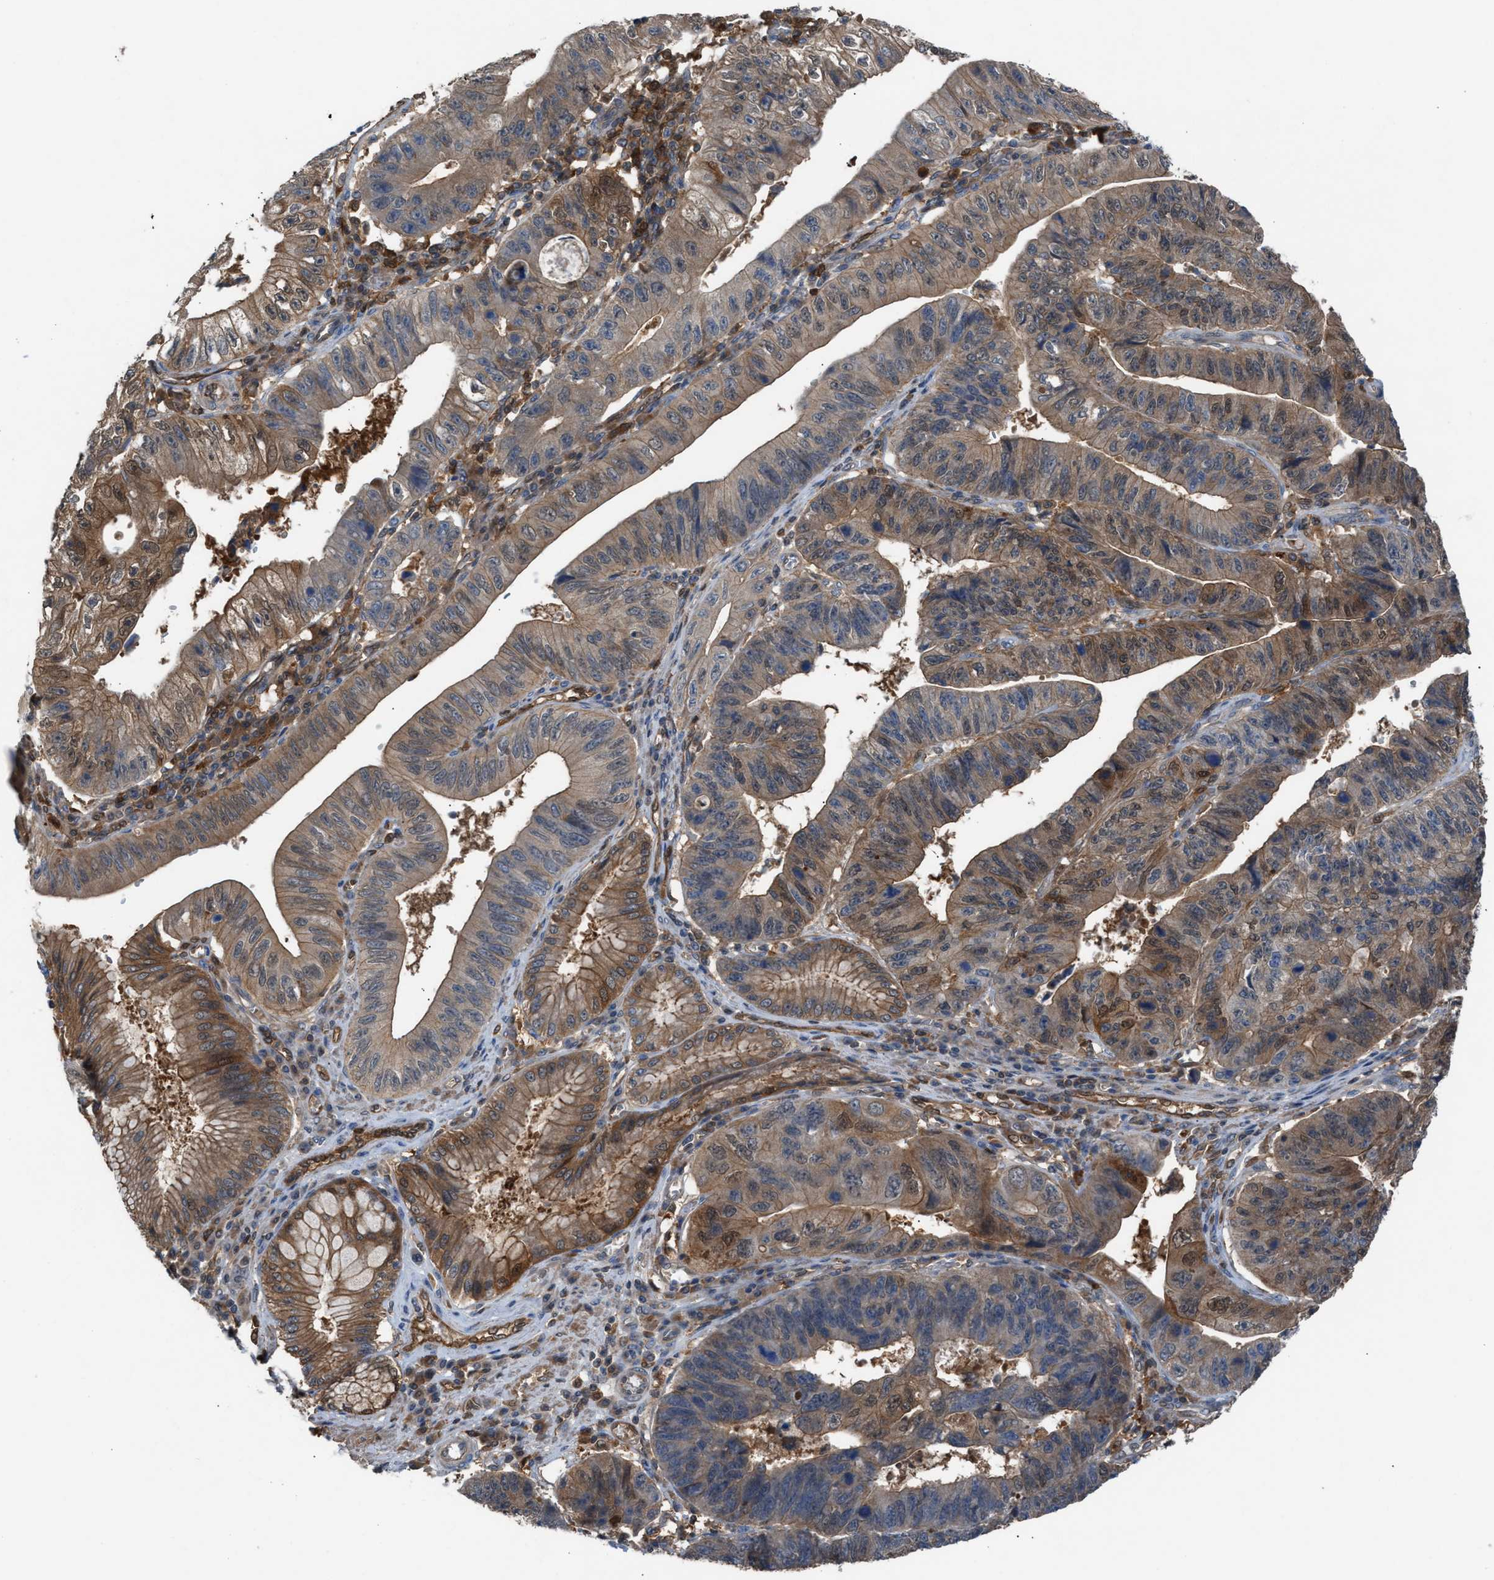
{"staining": {"intensity": "moderate", "quantity": ">75%", "location": "cytoplasmic/membranous"}, "tissue": "stomach cancer", "cell_type": "Tumor cells", "image_type": "cancer", "snomed": [{"axis": "morphology", "description": "Adenocarcinoma, NOS"}, {"axis": "topography", "description": "Stomach"}], "caption": "DAB immunohistochemical staining of human stomach adenocarcinoma shows moderate cytoplasmic/membranous protein positivity in approximately >75% of tumor cells. Nuclei are stained in blue.", "gene": "TPK1", "patient": {"sex": "male", "age": 59}}